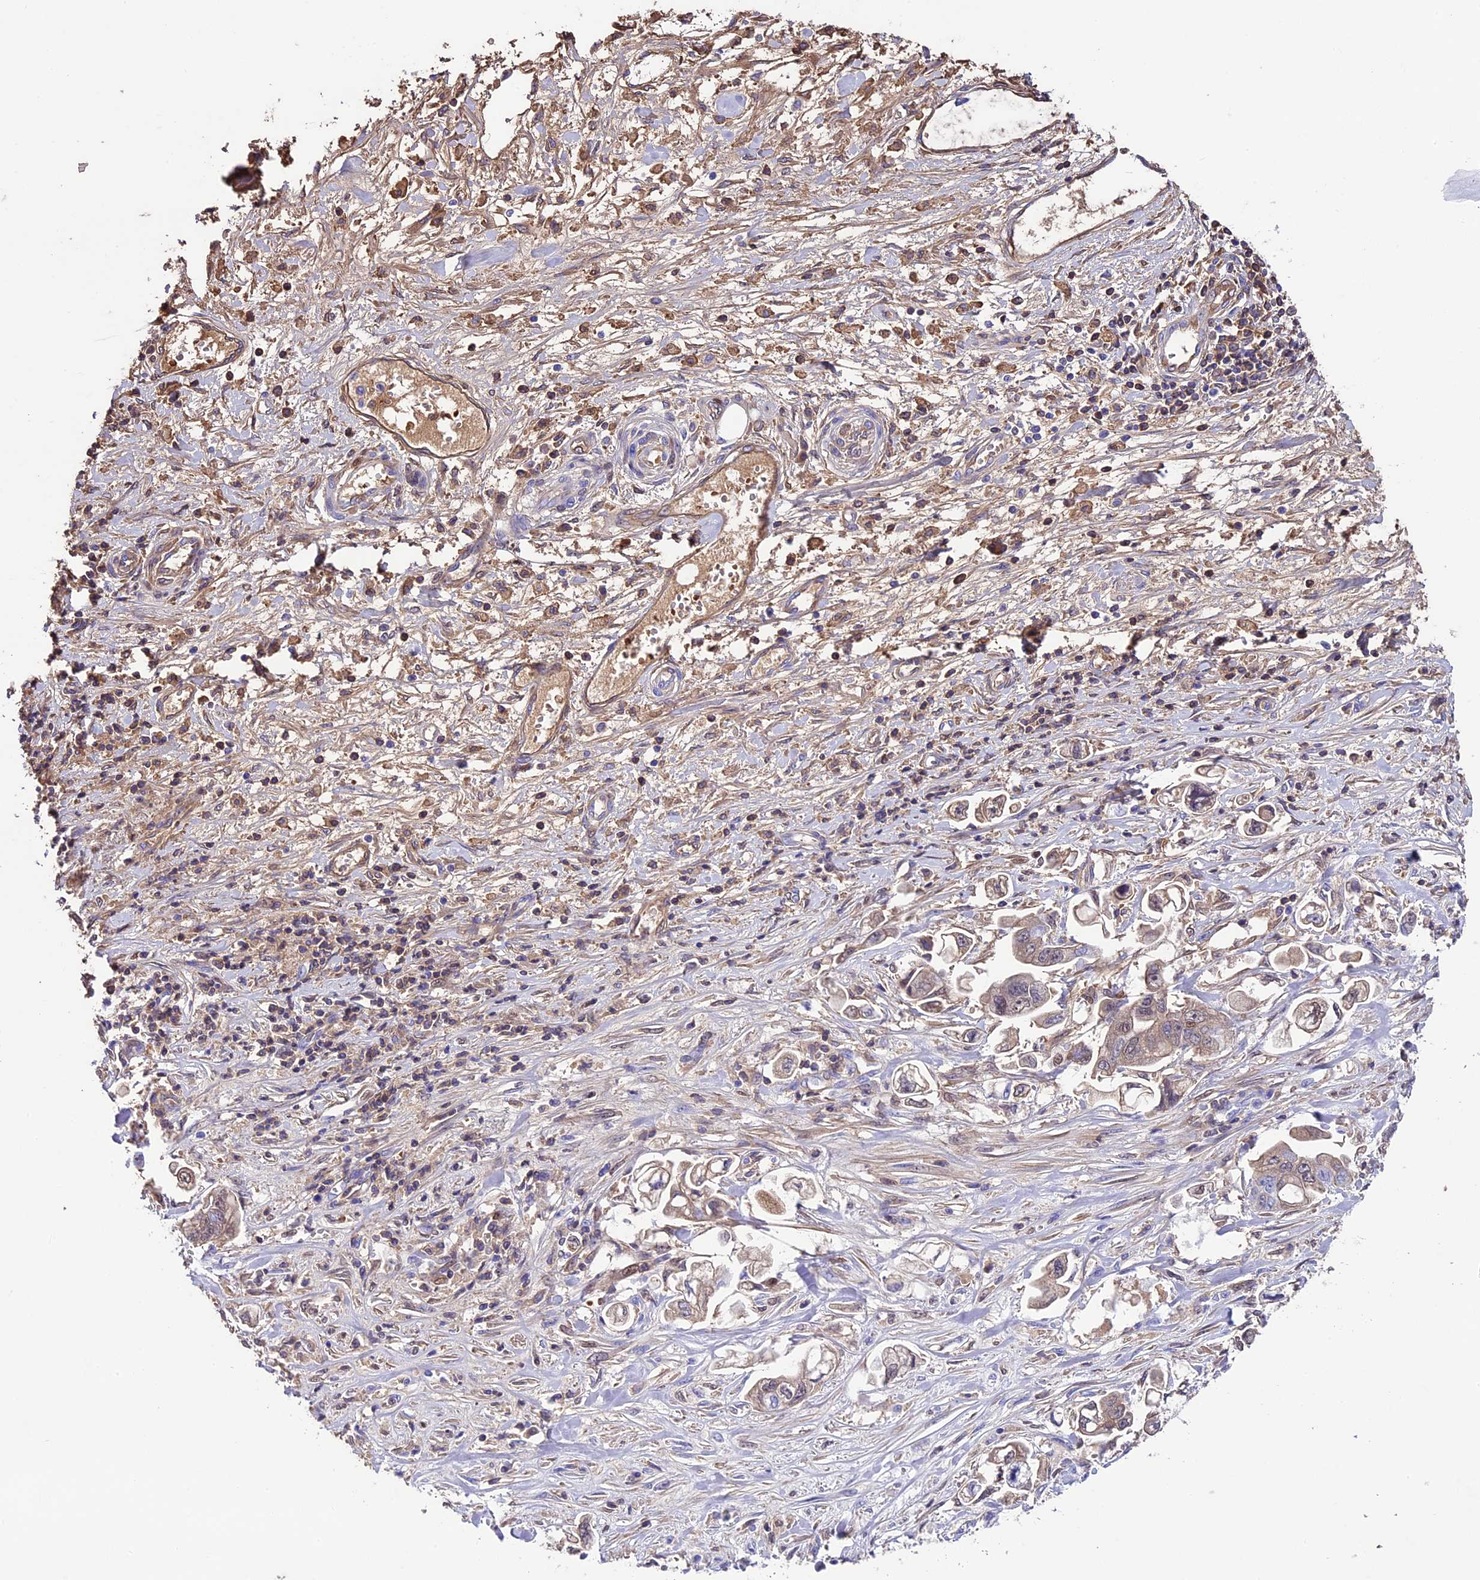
{"staining": {"intensity": "weak", "quantity": ">75%", "location": "cytoplasmic/membranous"}, "tissue": "stomach cancer", "cell_type": "Tumor cells", "image_type": "cancer", "snomed": [{"axis": "morphology", "description": "Adenocarcinoma, NOS"}, {"axis": "topography", "description": "Stomach"}], "caption": "This is a photomicrograph of immunohistochemistry staining of stomach cancer (adenocarcinoma), which shows weak expression in the cytoplasmic/membranous of tumor cells.", "gene": "TCP11L2", "patient": {"sex": "male", "age": 62}}